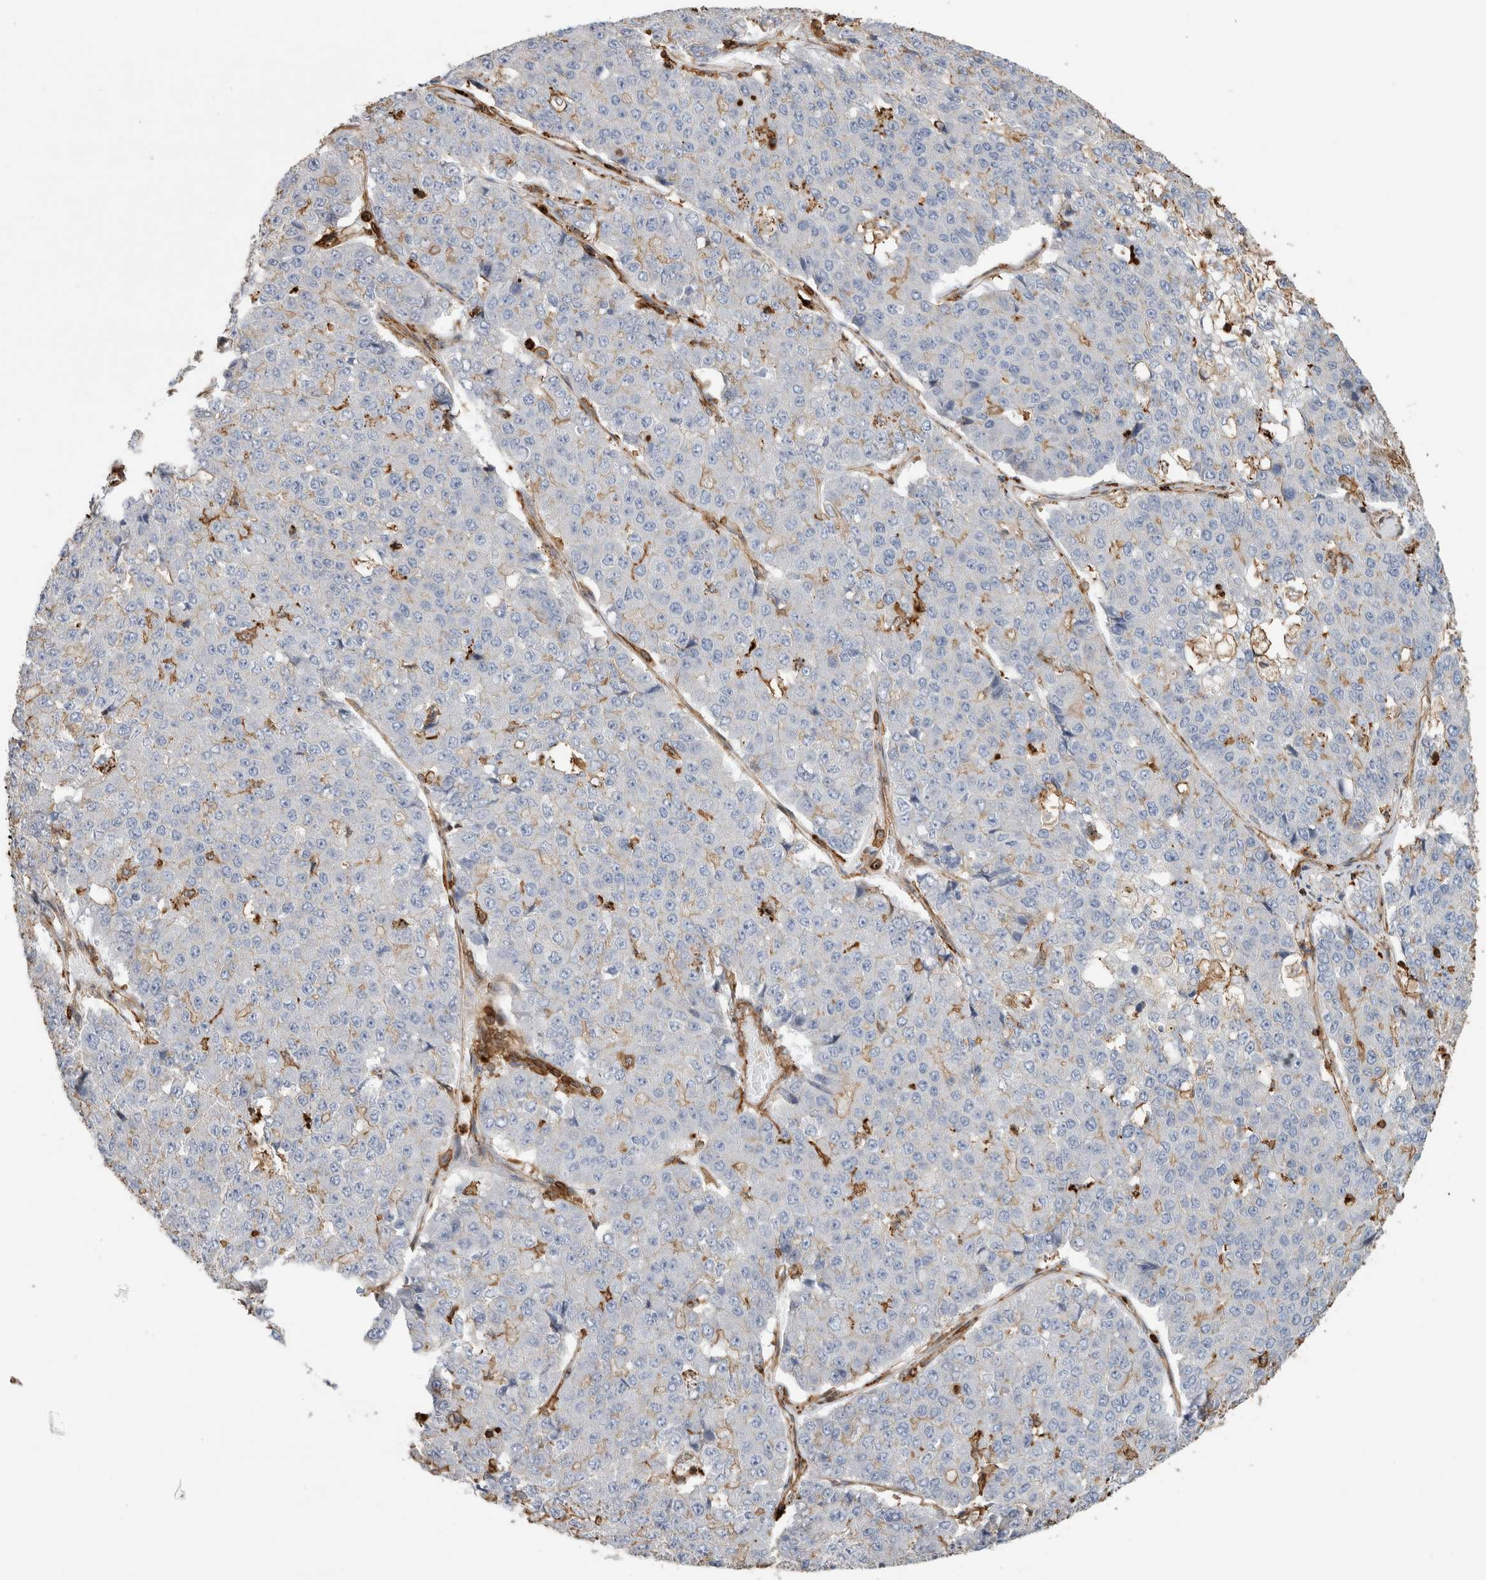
{"staining": {"intensity": "negative", "quantity": "none", "location": "none"}, "tissue": "pancreatic cancer", "cell_type": "Tumor cells", "image_type": "cancer", "snomed": [{"axis": "morphology", "description": "Adenocarcinoma, NOS"}, {"axis": "topography", "description": "Pancreas"}], "caption": "This image is of pancreatic cancer (adenocarcinoma) stained with immunohistochemistry (IHC) to label a protein in brown with the nuclei are counter-stained blue. There is no staining in tumor cells. (DAB (3,3'-diaminobenzidine) immunohistochemistry with hematoxylin counter stain).", "gene": "GPER1", "patient": {"sex": "male", "age": 50}}